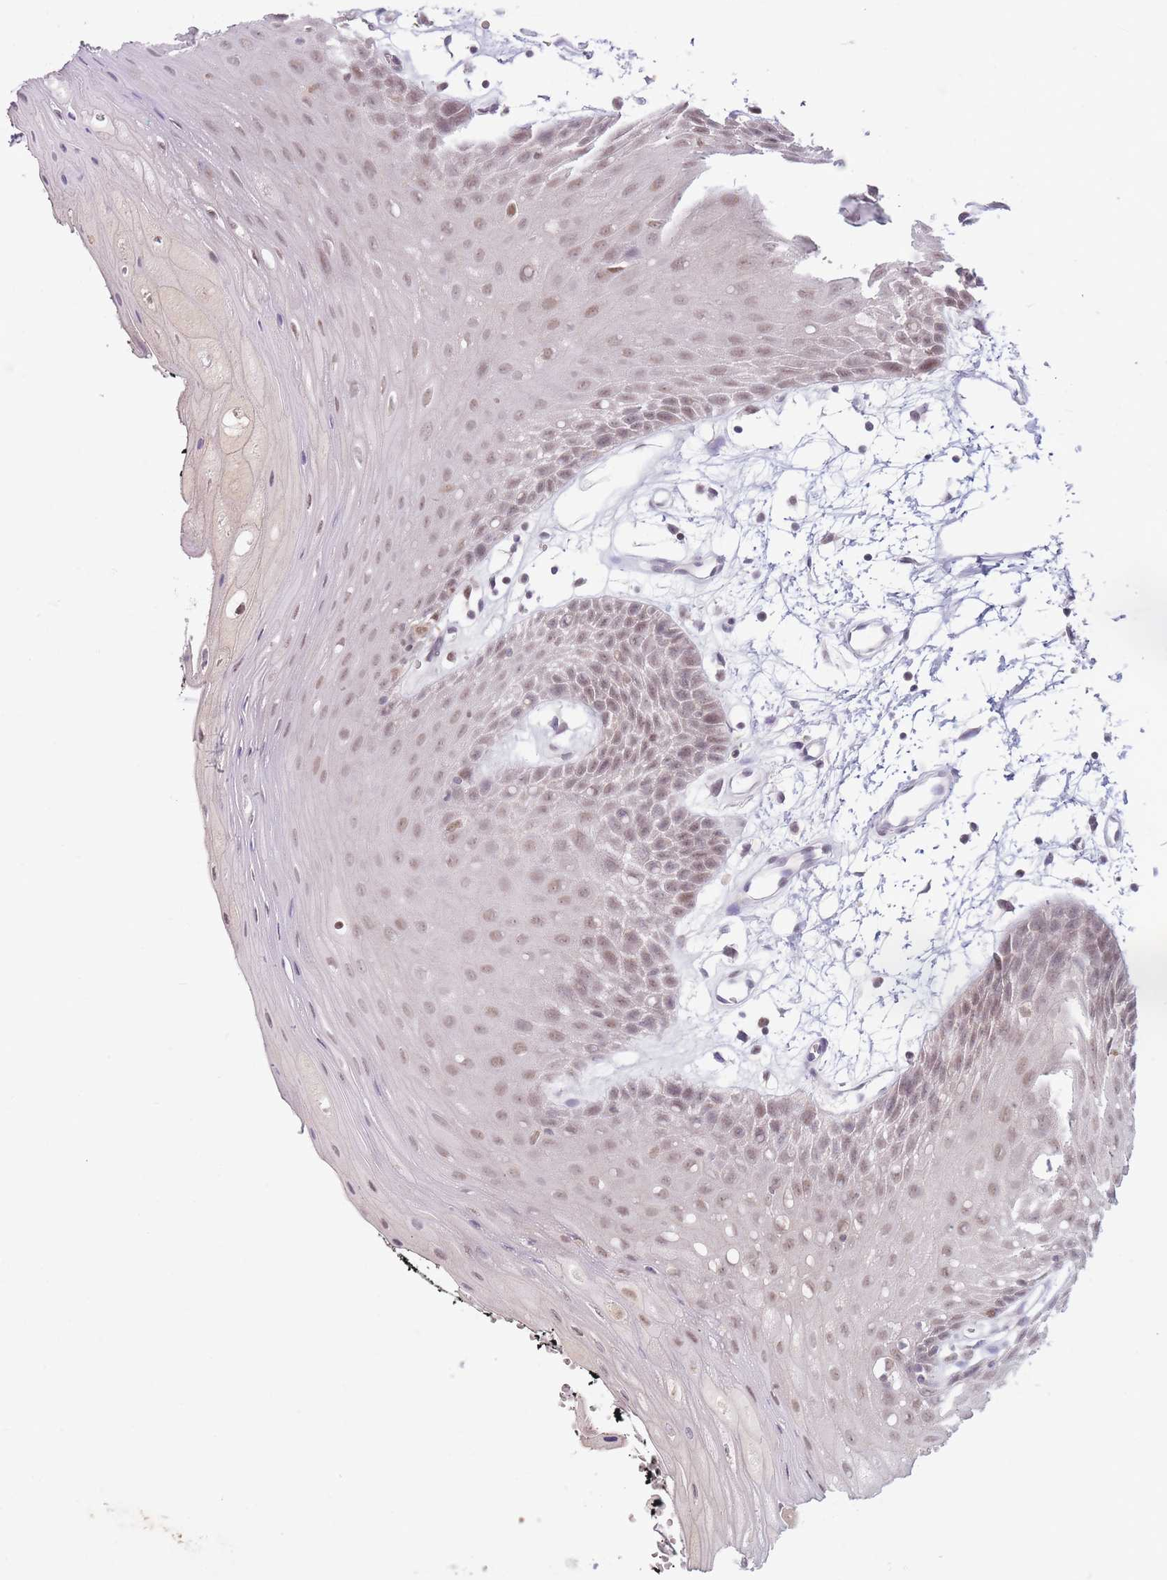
{"staining": {"intensity": "moderate", "quantity": "25%-75%", "location": "nuclear"}, "tissue": "oral mucosa", "cell_type": "Squamous epithelial cells", "image_type": "normal", "snomed": [{"axis": "morphology", "description": "Normal tissue, NOS"}, {"axis": "topography", "description": "Oral tissue"}, {"axis": "topography", "description": "Tounge, NOS"}], "caption": "Moderate nuclear positivity for a protein is identified in about 25%-75% of squamous epithelial cells of normal oral mucosa using IHC.", "gene": "ARID3B", "patient": {"sex": "female", "age": 59}}